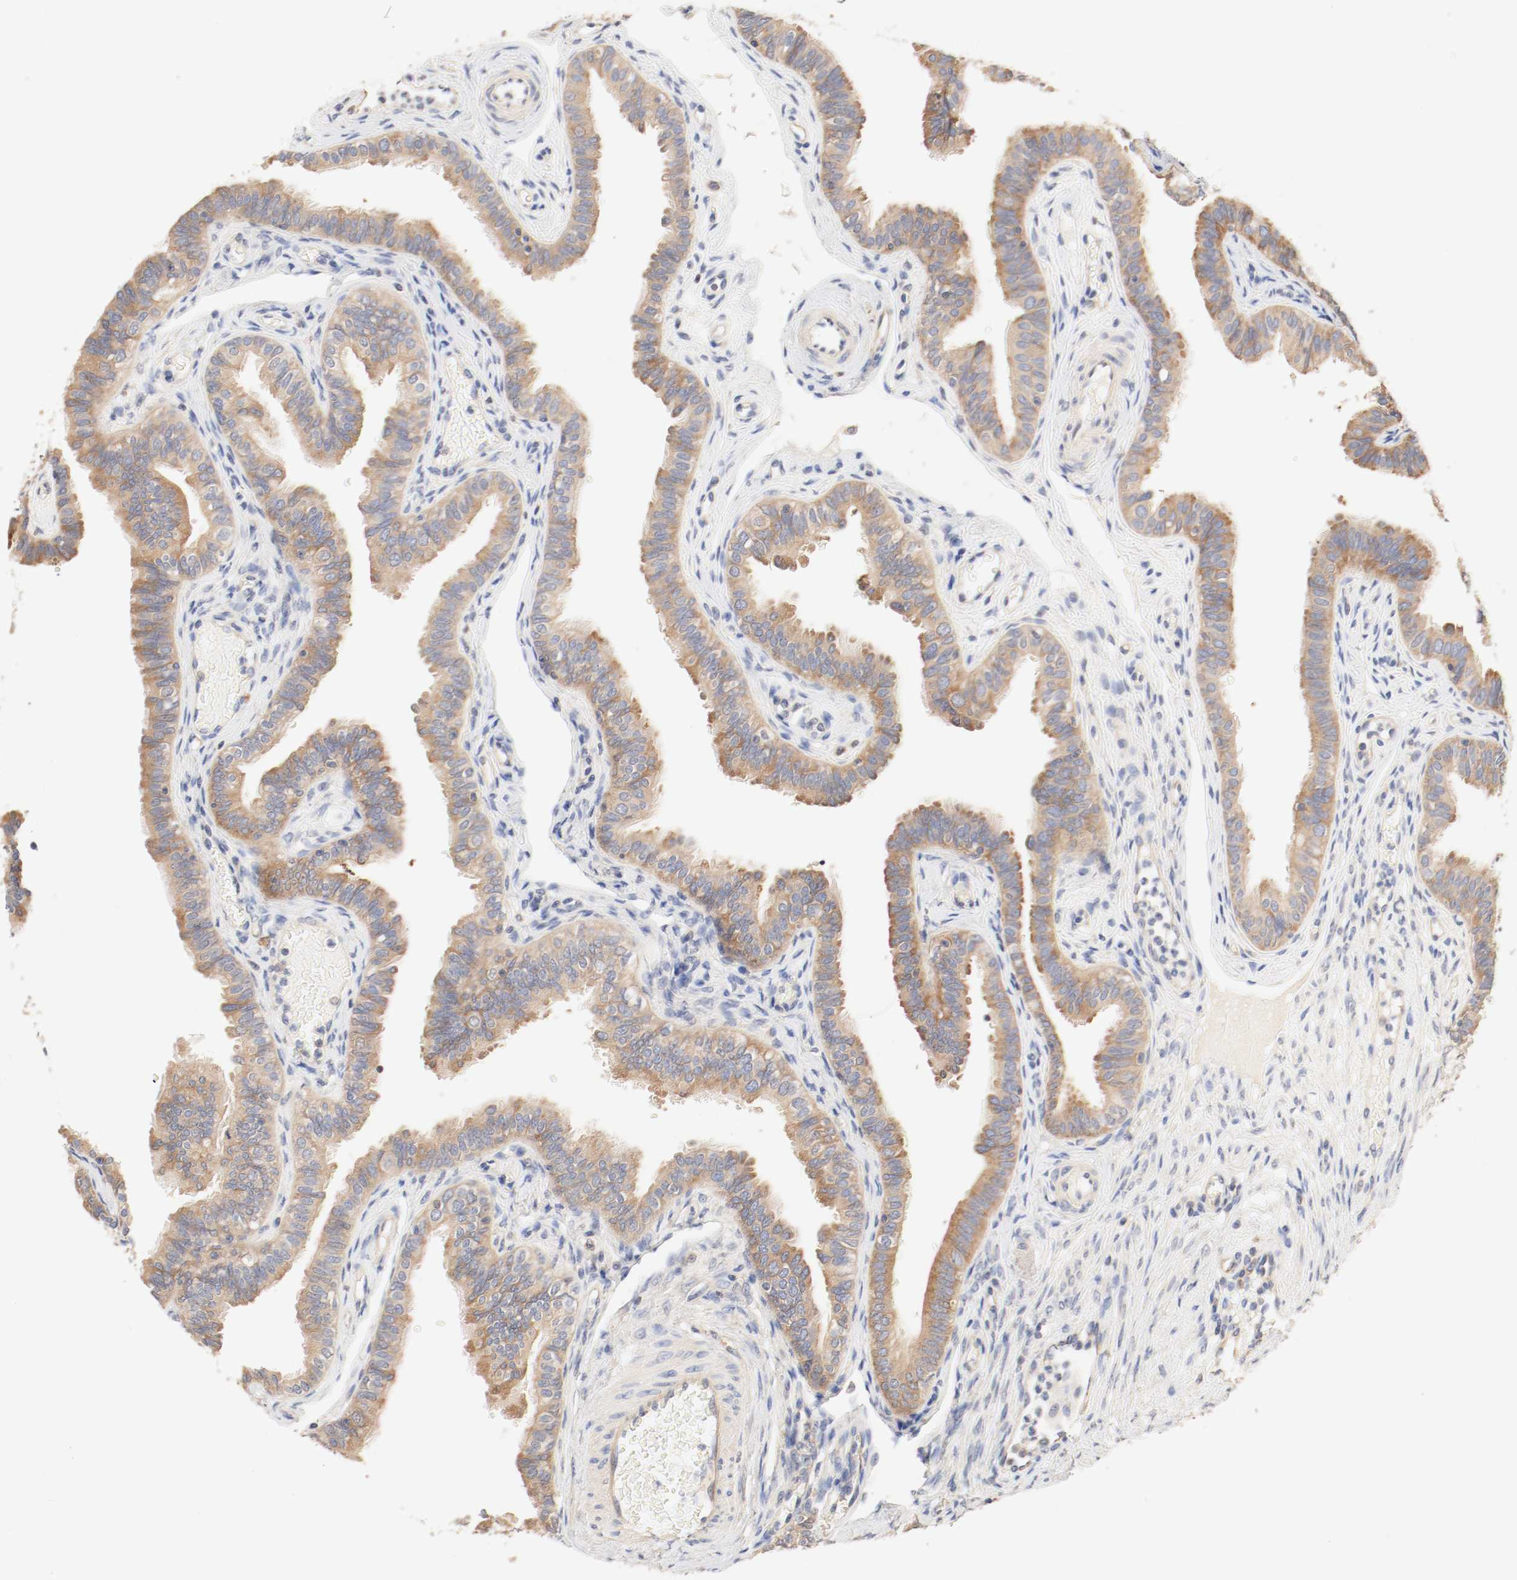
{"staining": {"intensity": "strong", "quantity": ">75%", "location": "cytoplasmic/membranous"}, "tissue": "fallopian tube", "cell_type": "Glandular cells", "image_type": "normal", "snomed": [{"axis": "morphology", "description": "Normal tissue, NOS"}, {"axis": "morphology", "description": "Dermoid, NOS"}, {"axis": "topography", "description": "Fallopian tube"}], "caption": "A micrograph showing strong cytoplasmic/membranous positivity in about >75% of glandular cells in unremarkable fallopian tube, as visualized by brown immunohistochemical staining.", "gene": "GIT1", "patient": {"sex": "female", "age": 33}}